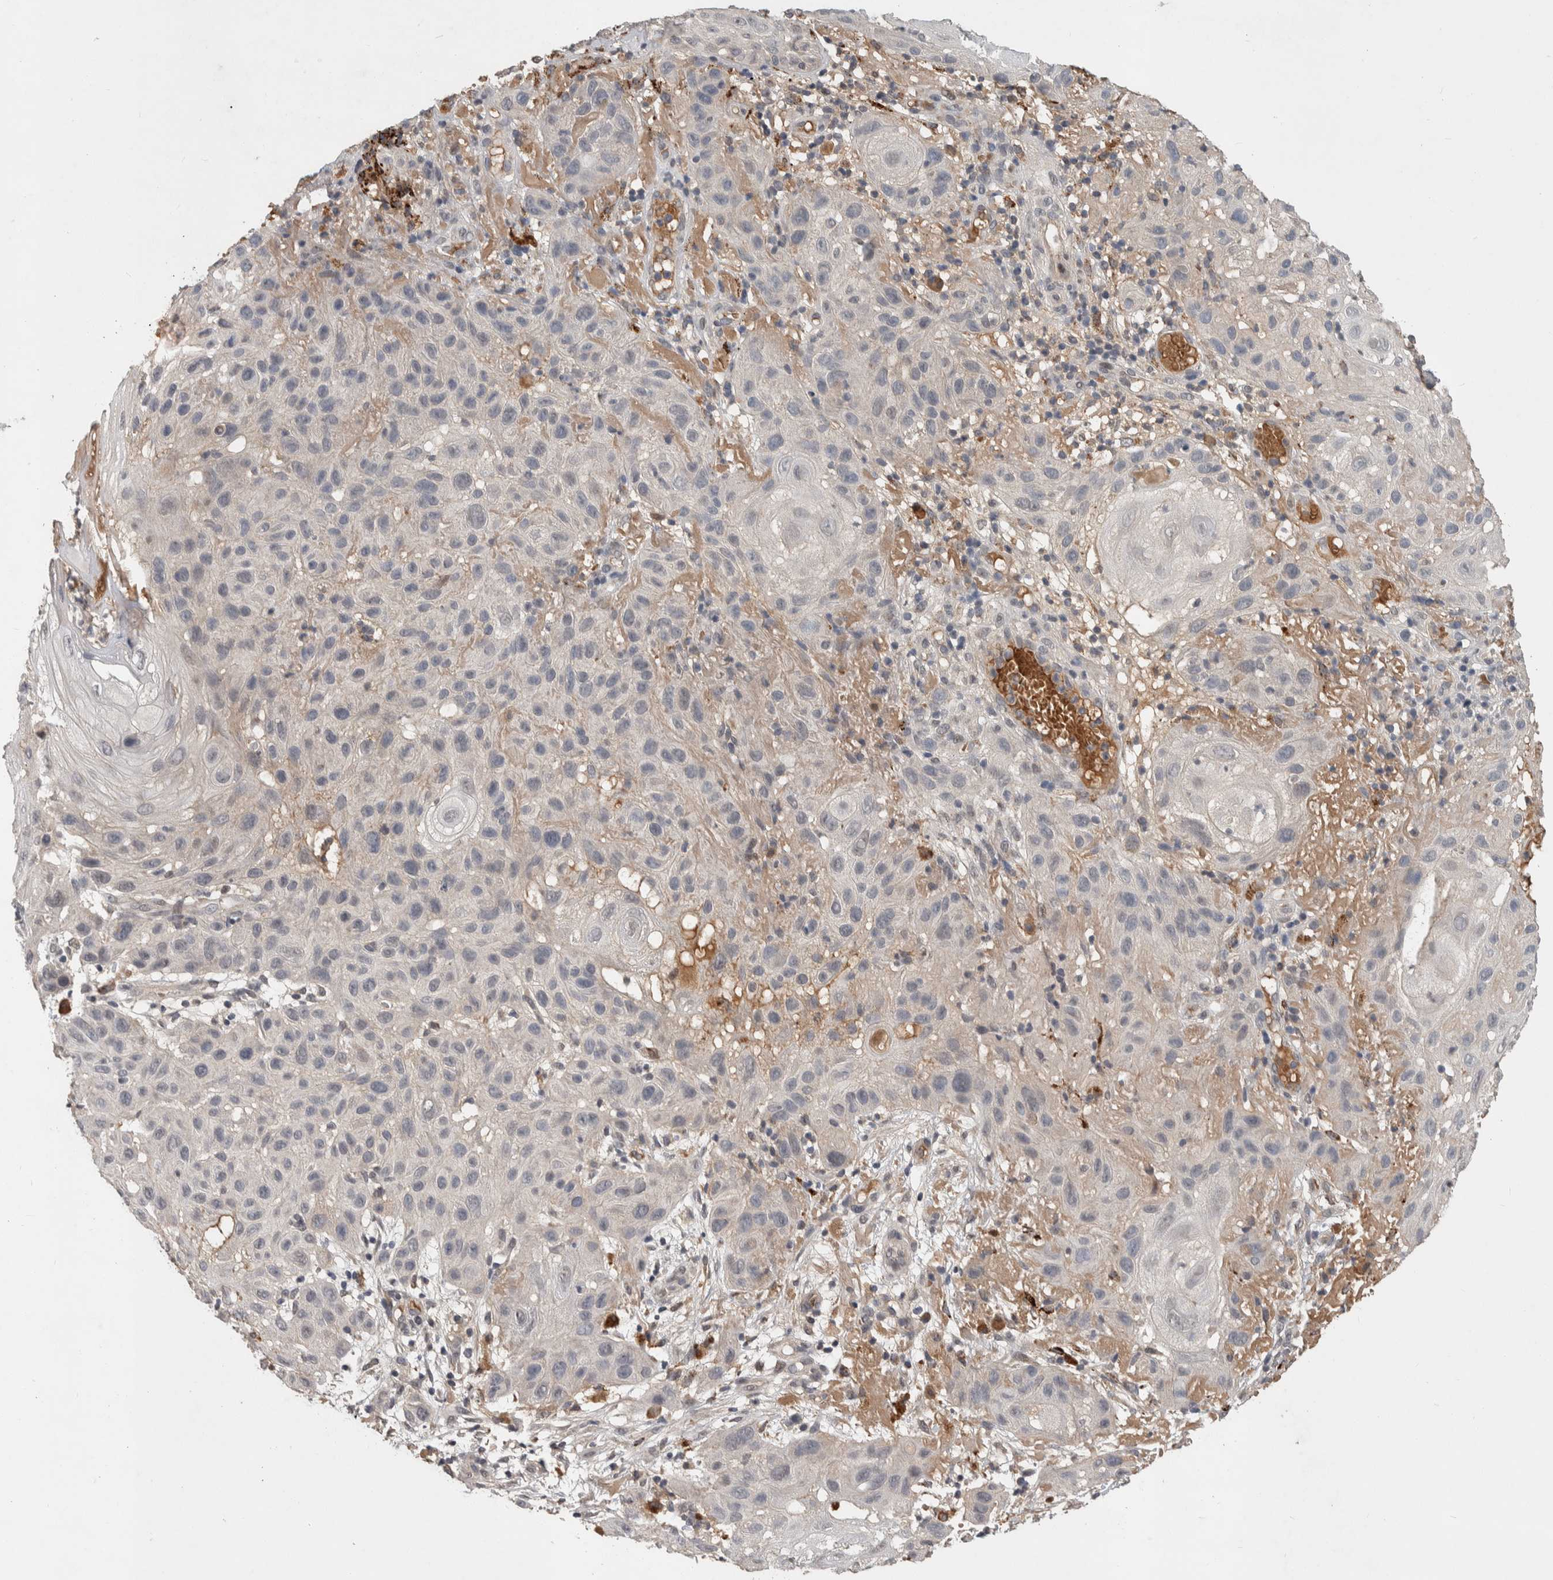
{"staining": {"intensity": "negative", "quantity": "none", "location": "none"}, "tissue": "skin cancer", "cell_type": "Tumor cells", "image_type": "cancer", "snomed": [{"axis": "morphology", "description": "Squamous cell carcinoma, NOS"}, {"axis": "topography", "description": "Skin"}], "caption": "This is an immunohistochemistry (IHC) image of skin cancer. There is no positivity in tumor cells.", "gene": "CHRM3", "patient": {"sex": "female", "age": 96}}